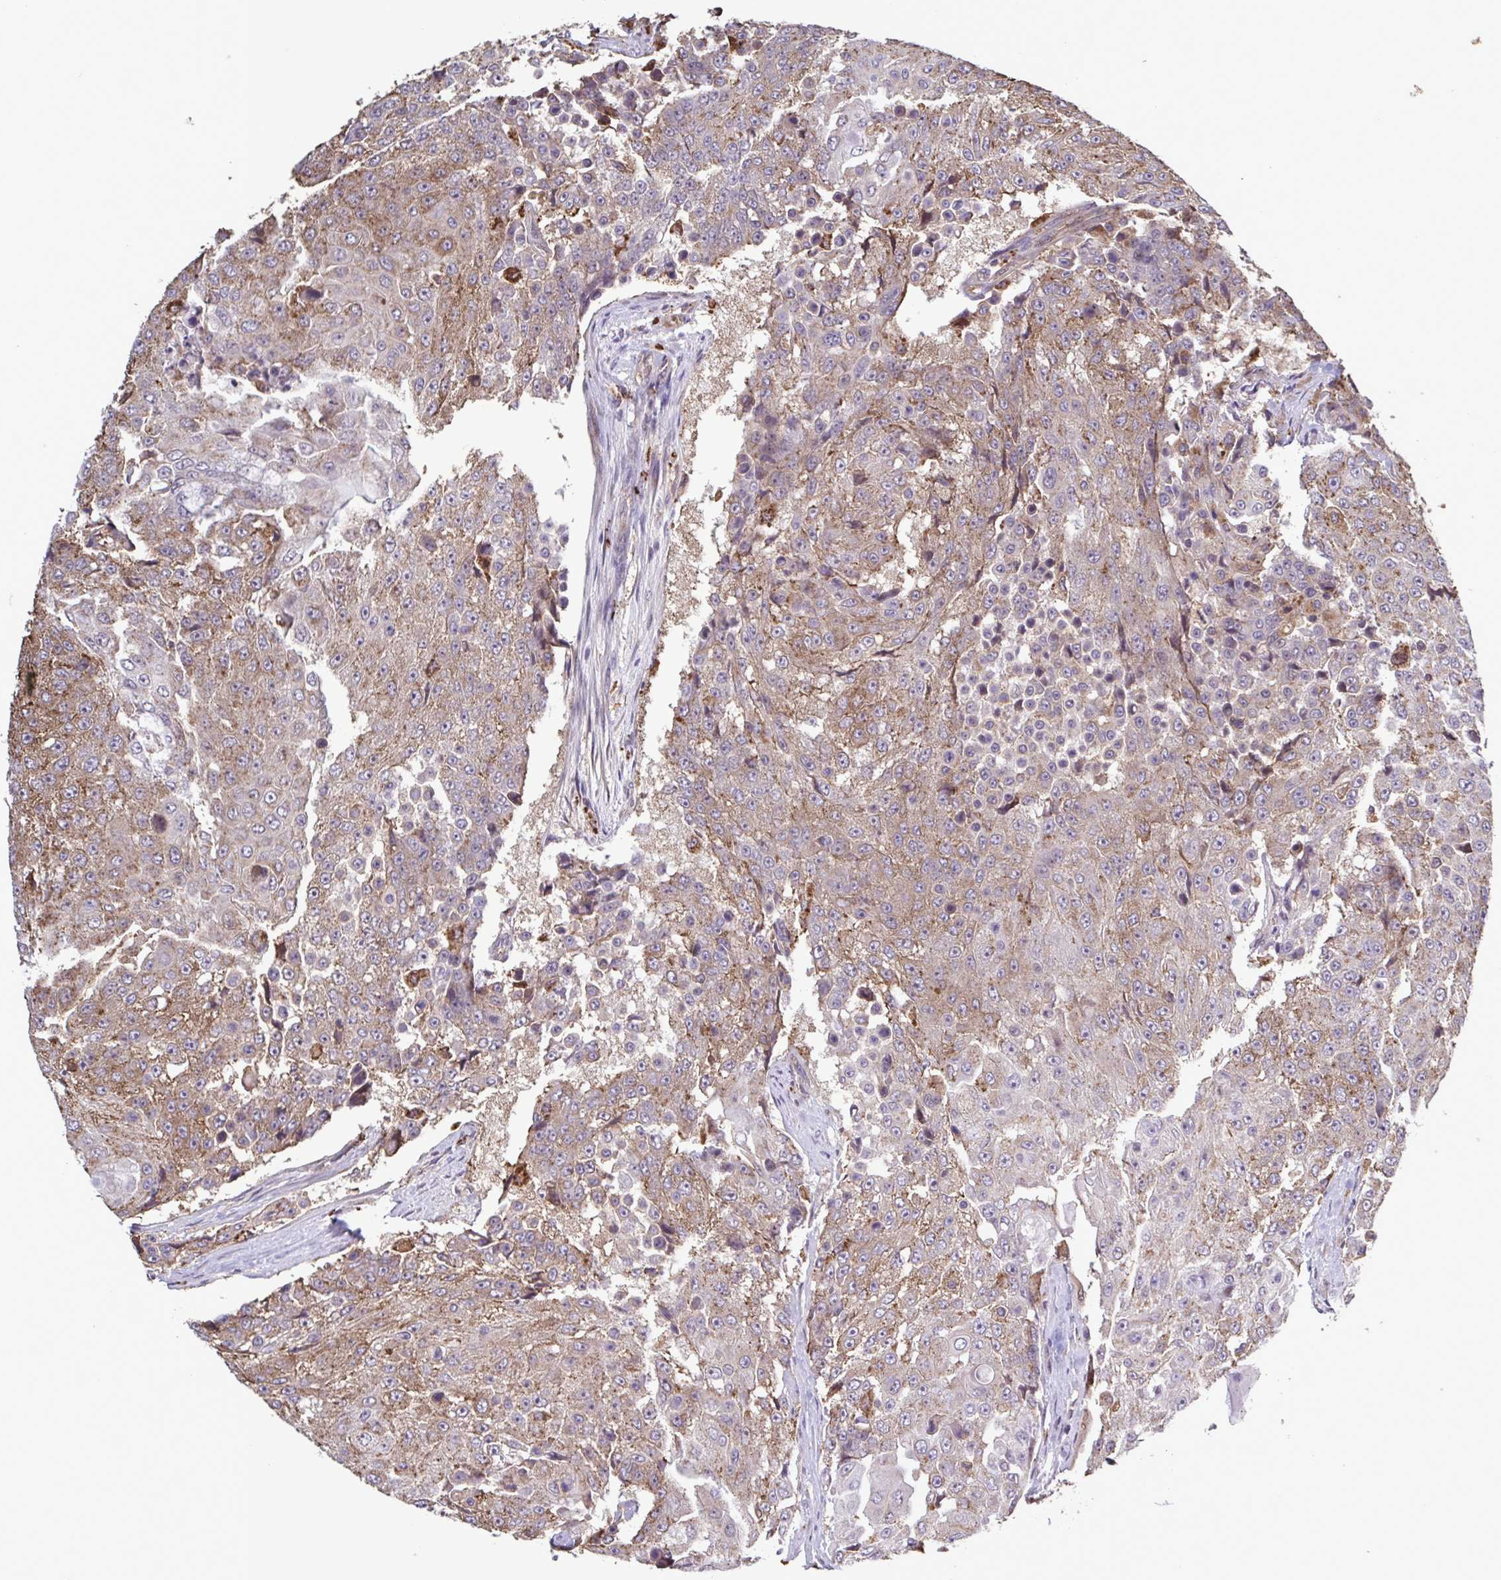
{"staining": {"intensity": "weak", "quantity": ">75%", "location": "cytoplasmic/membranous"}, "tissue": "urothelial cancer", "cell_type": "Tumor cells", "image_type": "cancer", "snomed": [{"axis": "morphology", "description": "Urothelial carcinoma, High grade"}, {"axis": "topography", "description": "Urinary bladder"}], "caption": "IHC histopathology image of neoplastic tissue: urothelial cancer stained using IHC displays low levels of weak protein expression localized specifically in the cytoplasmic/membranous of tumor cells, appearing as a cytoplasmic/membranous brown color.", "gene": "ZNF200", "patient": {"sex": "female", "age": 63}}